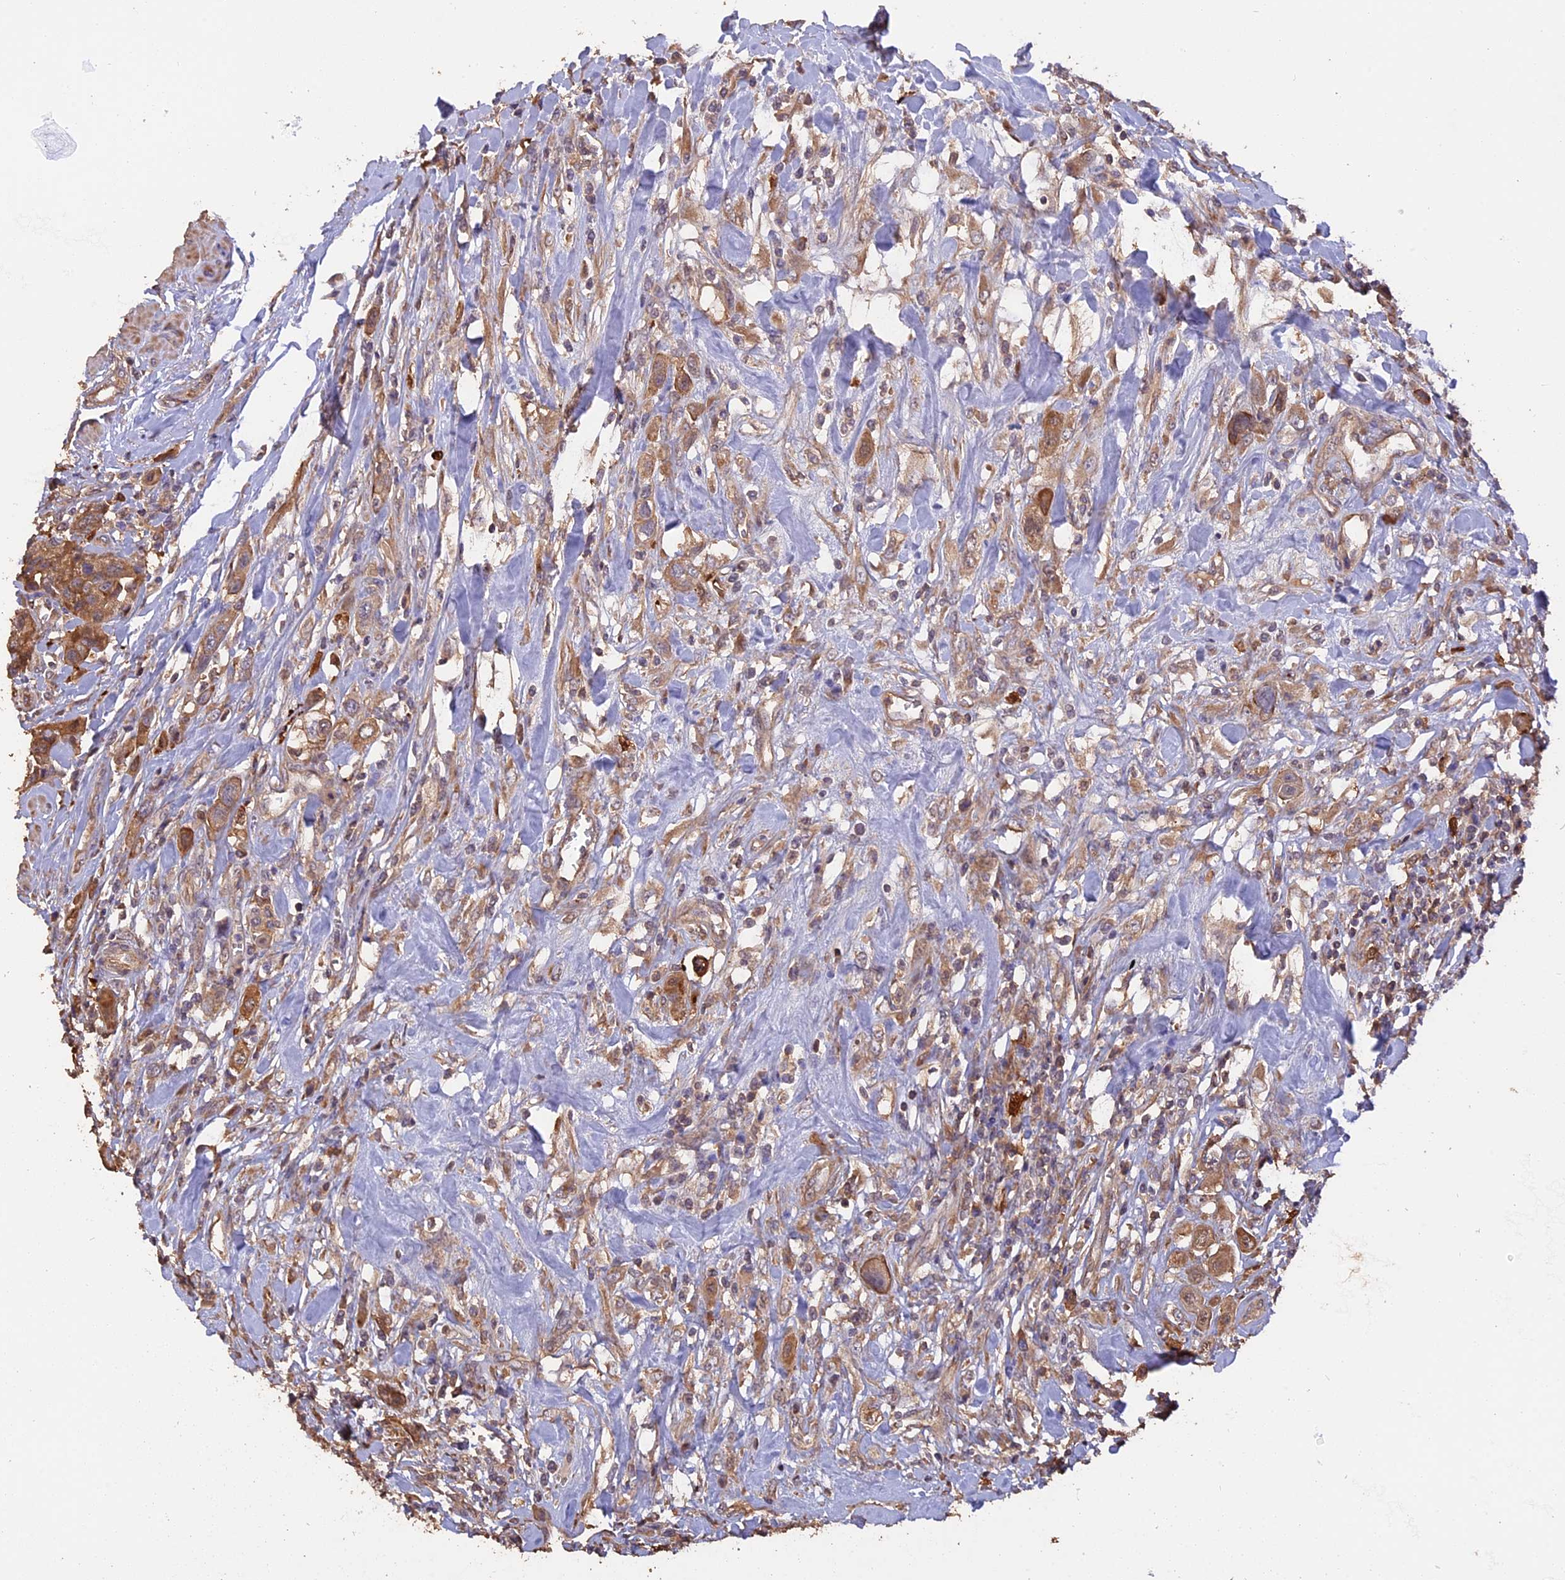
{"staining": {"intensity": "moderate", "quantity": ">75%", "location": "cytoplasmic/membranous"}, "tissue": "urothelial cancer", "cell_type": "Tumor cells", "image_type": "cancer", "snomed": [{"axis": "morphology", "description": "Urothelial carcinoma, High grade"}, {"axis": "topography", "description": "Urinary bladder"}], "caption": "Urothelial cancer stained with a protein marker displays moderate staining in tumor cells.", "gene": "RASAL1", "patient": {"sex": "male", "age": 50}}